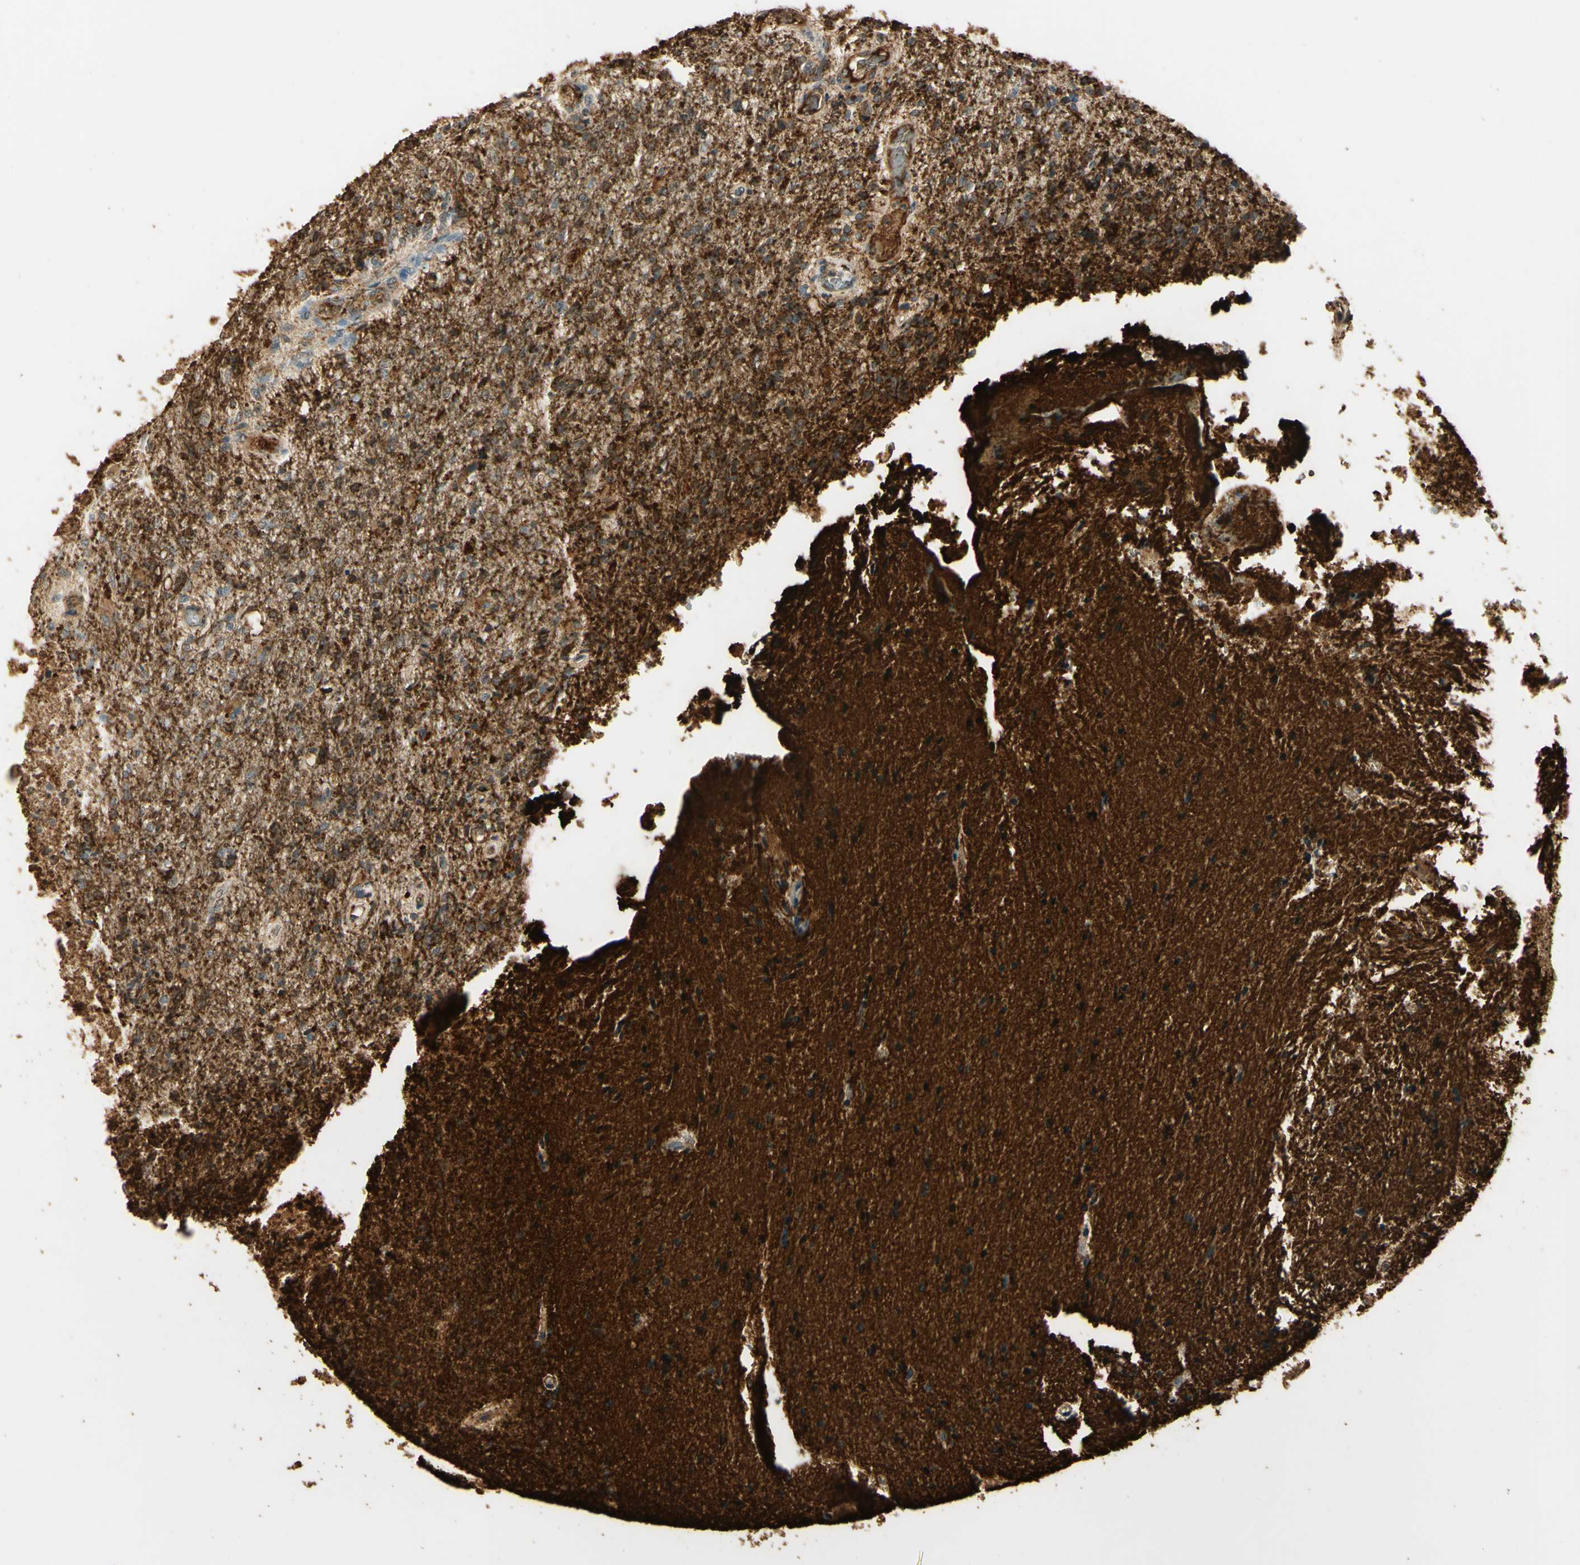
{"staining": {"intensity": "moderate", "quantity": "<25%", "location": "cytoplasmic/membranous"}, "tissue": "glioma", "cell_type": "Tumor cells", "image_type": "cancer", "snomed": [{"axis": "morphology", "description": "Normal tissue, NOS"}, {"axis": "morphology", "description": "Glioma, malignant, High grade"}, {"axis": "topography", "description": "Cerebral cortex"}], "caption": "Glioma stained for a protein (brown) displays moderate cytoplasmic/membranous positive expression in approximately <25% of tumor cells.", "gene": "ARHGEF17", "patient": {"sex": "male", "age": 77}}